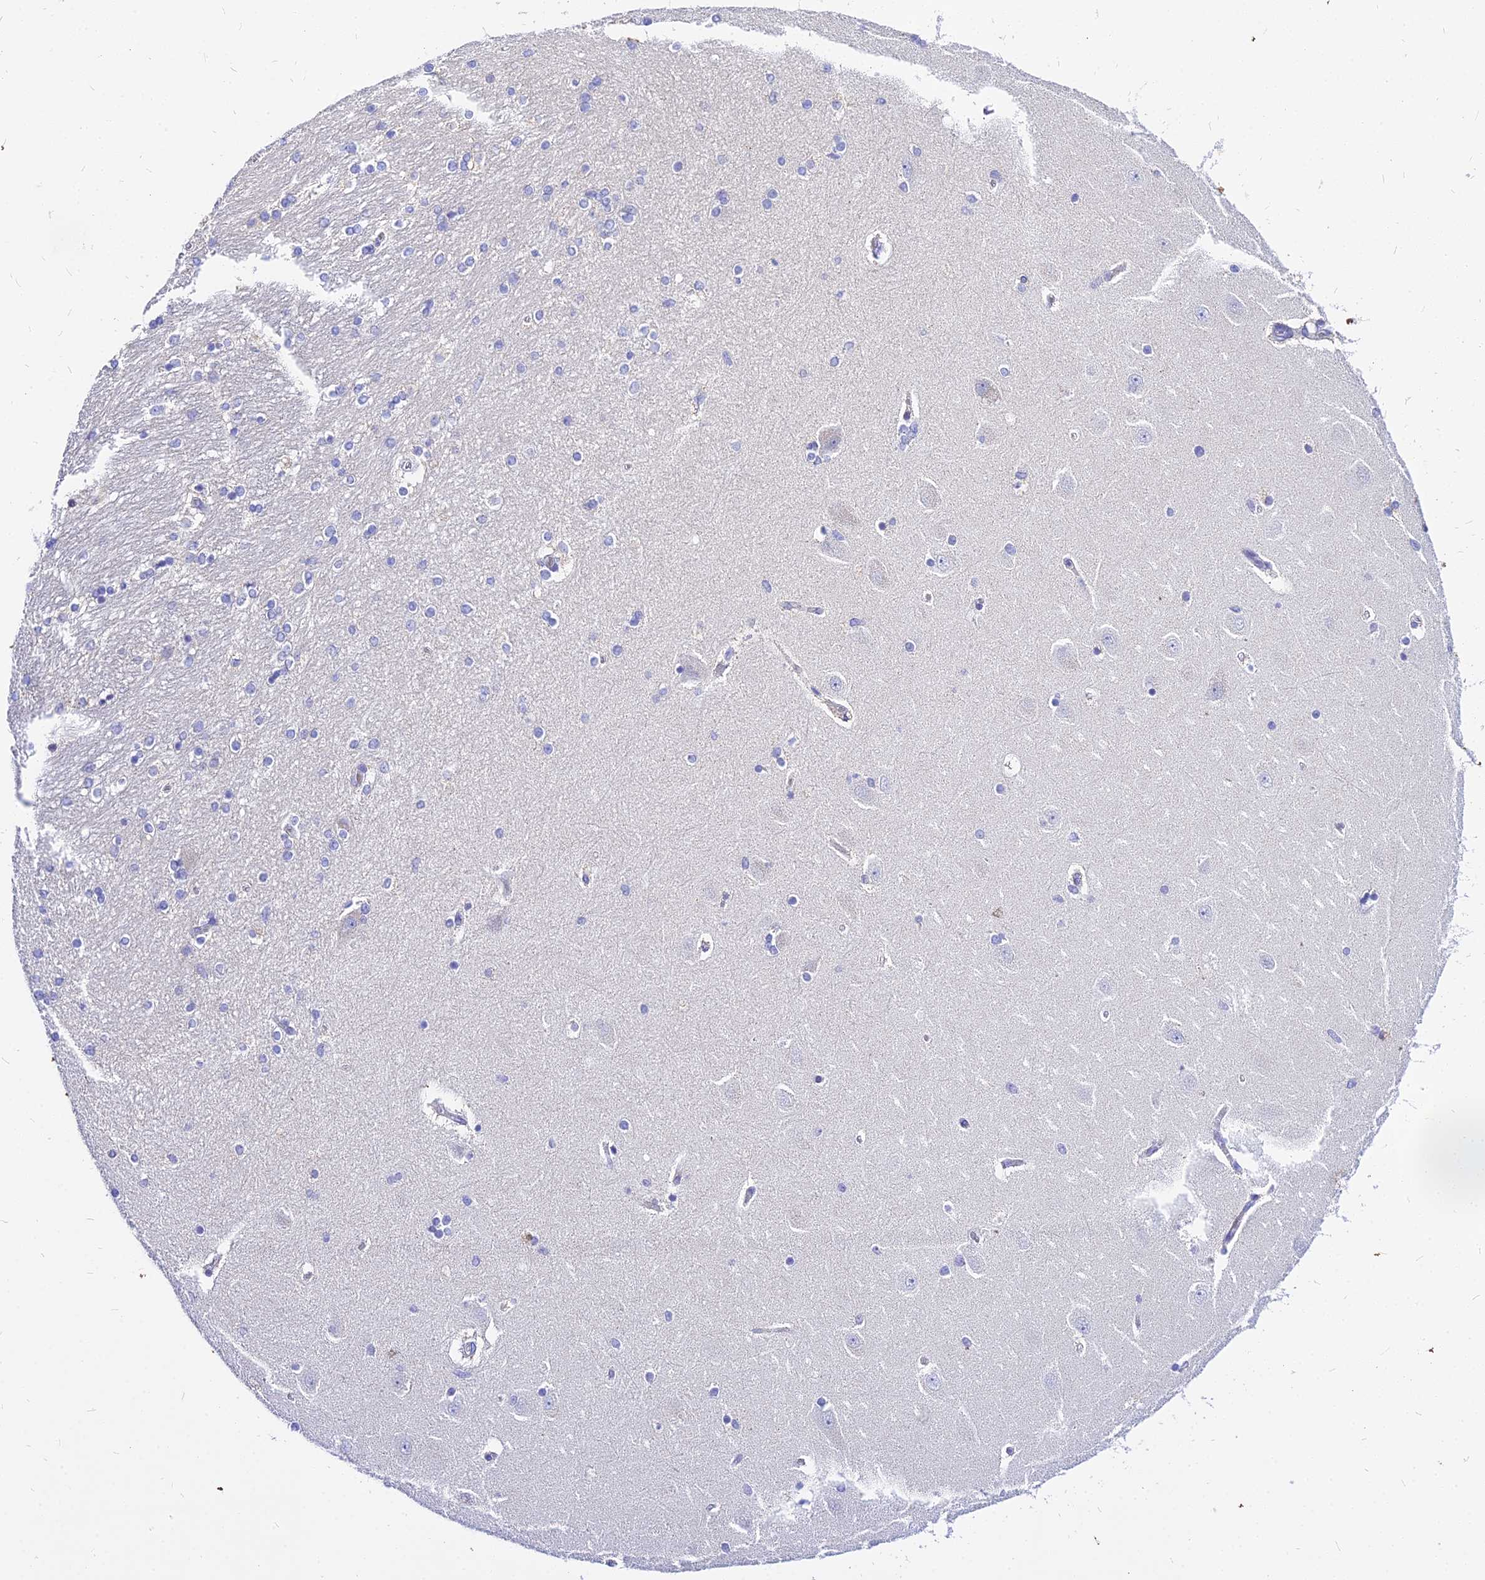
{"staining": {"intensity": "negative", "quantity": "none", "location": "none"}, "tissue": "hippocampus", "cell_type": "Glial cells", "image_type": "normal", "snomed": [{"axis": "morphology", "description": "Normal tissue, NOS"}, {"axis": "topography", "description": "Hippocampus"}], "caption": "This is an IHC histopathology image of unremarkable human hippocampus. There is no positivity in glial cells.", "gene": "CARD18", "patient": {"sex": "female", "age": 54}}